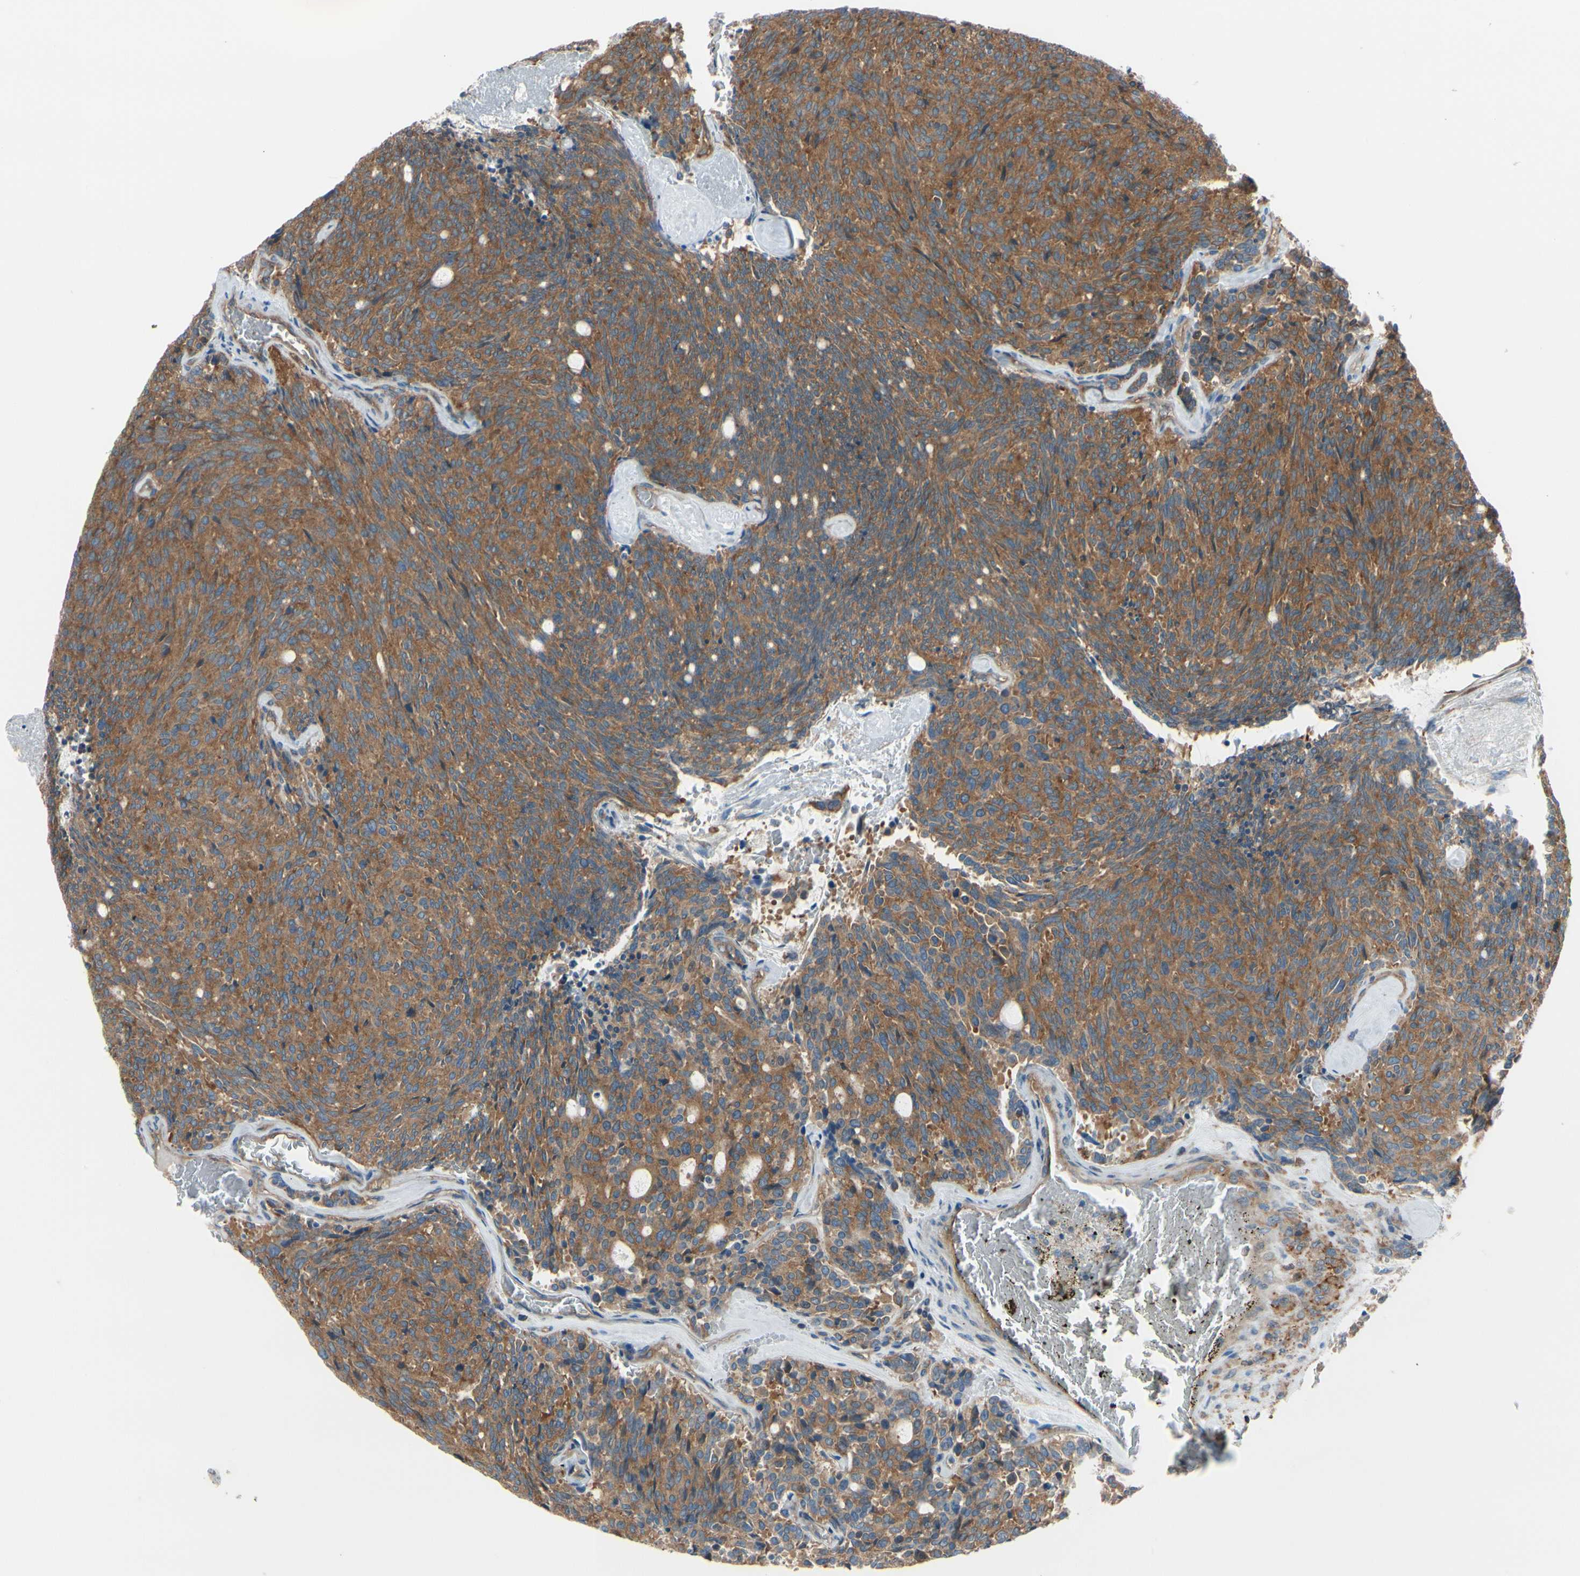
{"staining": {"intensity": "moderate", "quantity": ">75%", "location": "cytoplasmic/membranous"}, "tissue": "carcinoid", "cell_type": "Tumor cells", "image_type": "cancer", "snomed": [{"axis": "morphology", "description": "Carcinoid, malignant, NOS"}, {"axis": "topography", "description": "Pancreas"}], "caption": "Malignant carcinoid tissue displays moderate cytoplasmic/membranous expression in approximately >75% of tumor cells (DAB = brown stain, brightfield microscopy at high magnification).", "gene": "EPS15", "patient": {"sex": "female", "age": 54}}